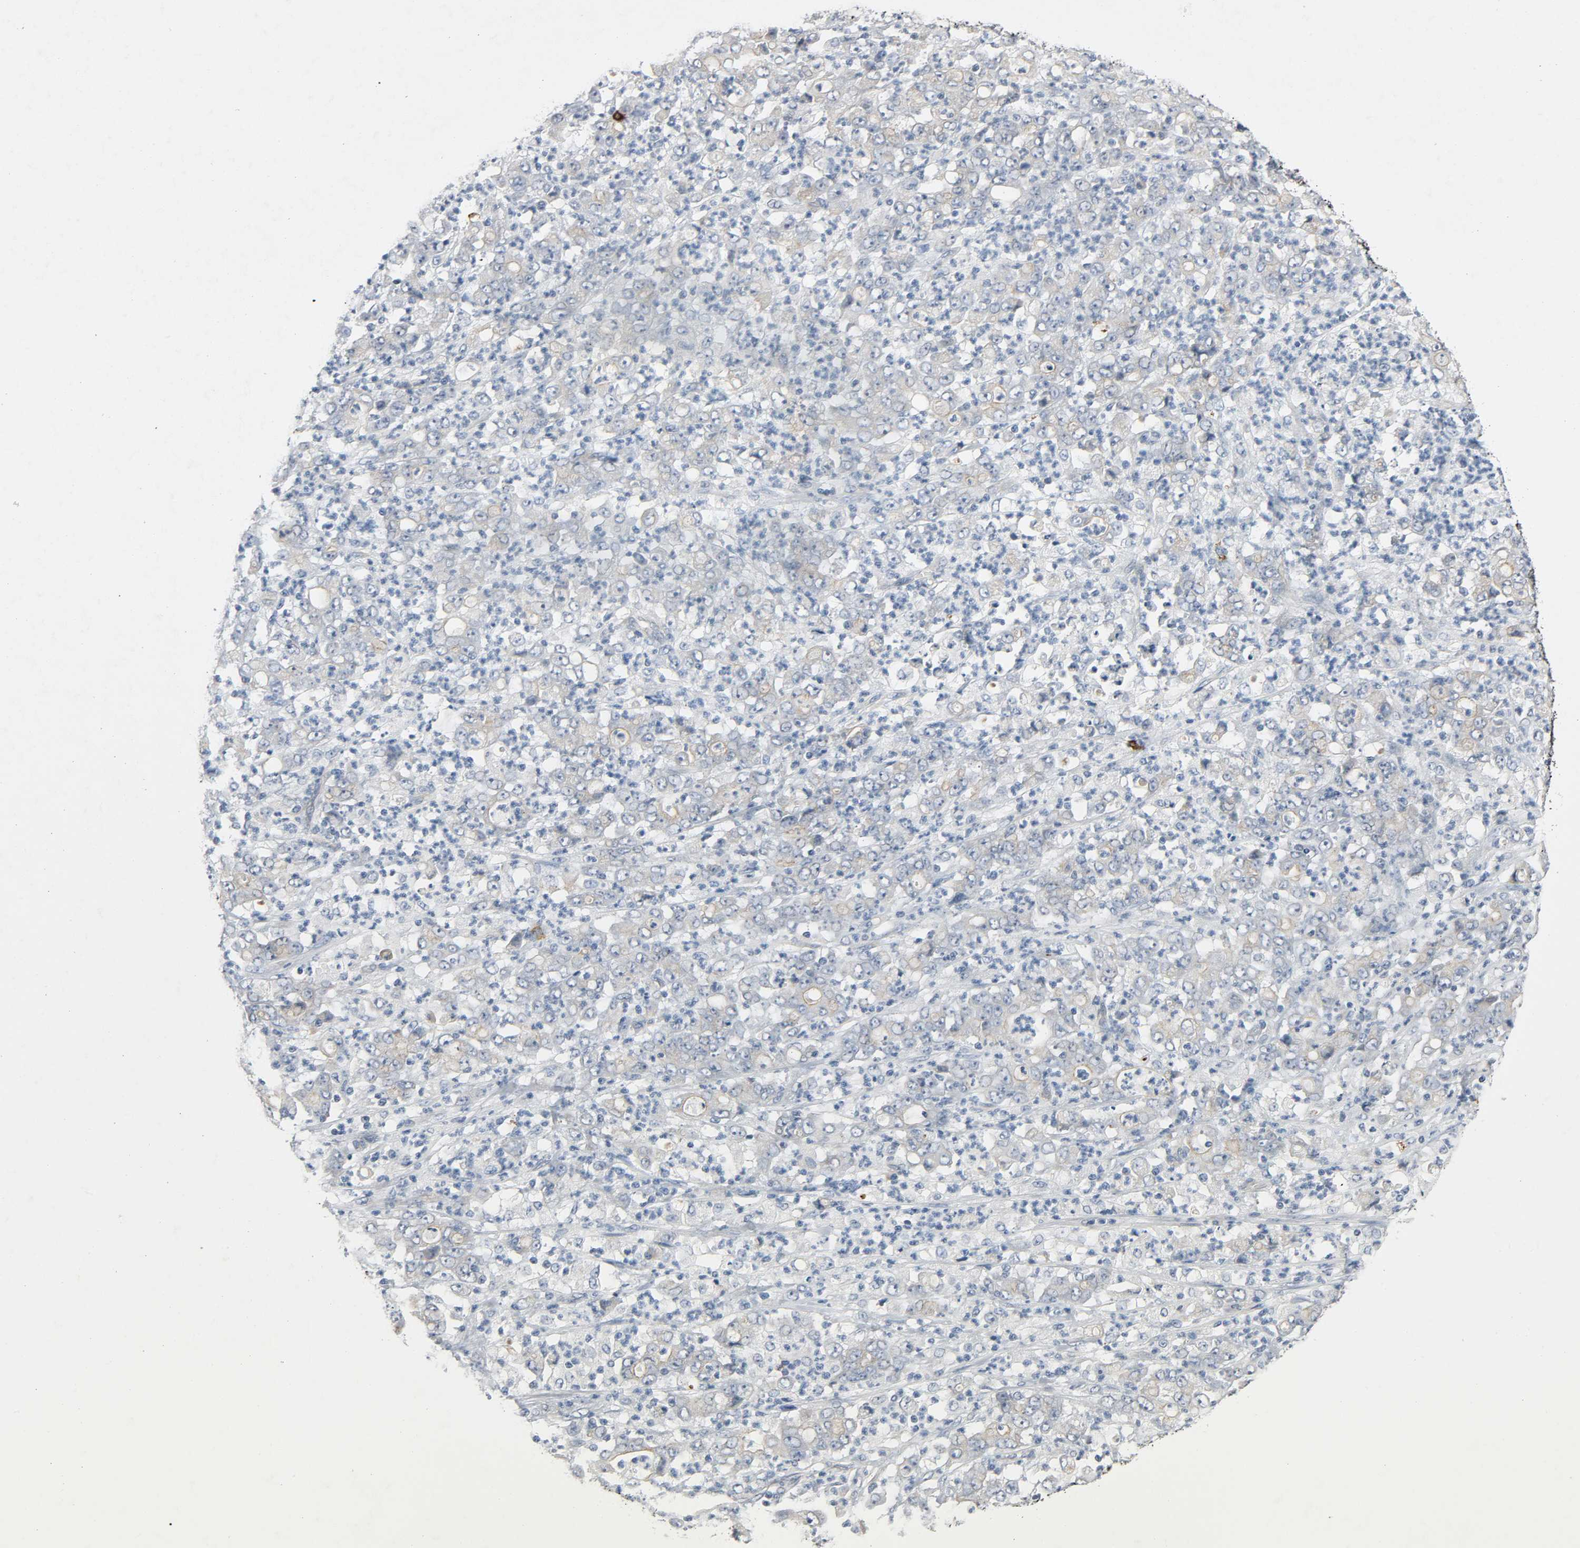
{"staining": {"intensity": "negative", "quantity": "none", "location": "none"}, "tissue": "stomach cancer", "cell_type": "Tumor cells", "image_type": "cancer", "snomed": [{"axis": "morphology", "description": "Adenocarcinoma, NOS"}, {"axis": "topography", "description": "Stomach, lower"}], "caption": "An immunohistochemistry photomicrograph of stomach adenocarcinoma is shown. There is no staining in tumor cells of stomach adenocarcinoma. (Brightfield microscopy of DAB (3,3'-diaminobenzidine) immunohistochemistry (IHC) at high magnification).", "gene": "LIMCH1", "patient": {"sex": "female", "age": 71}}